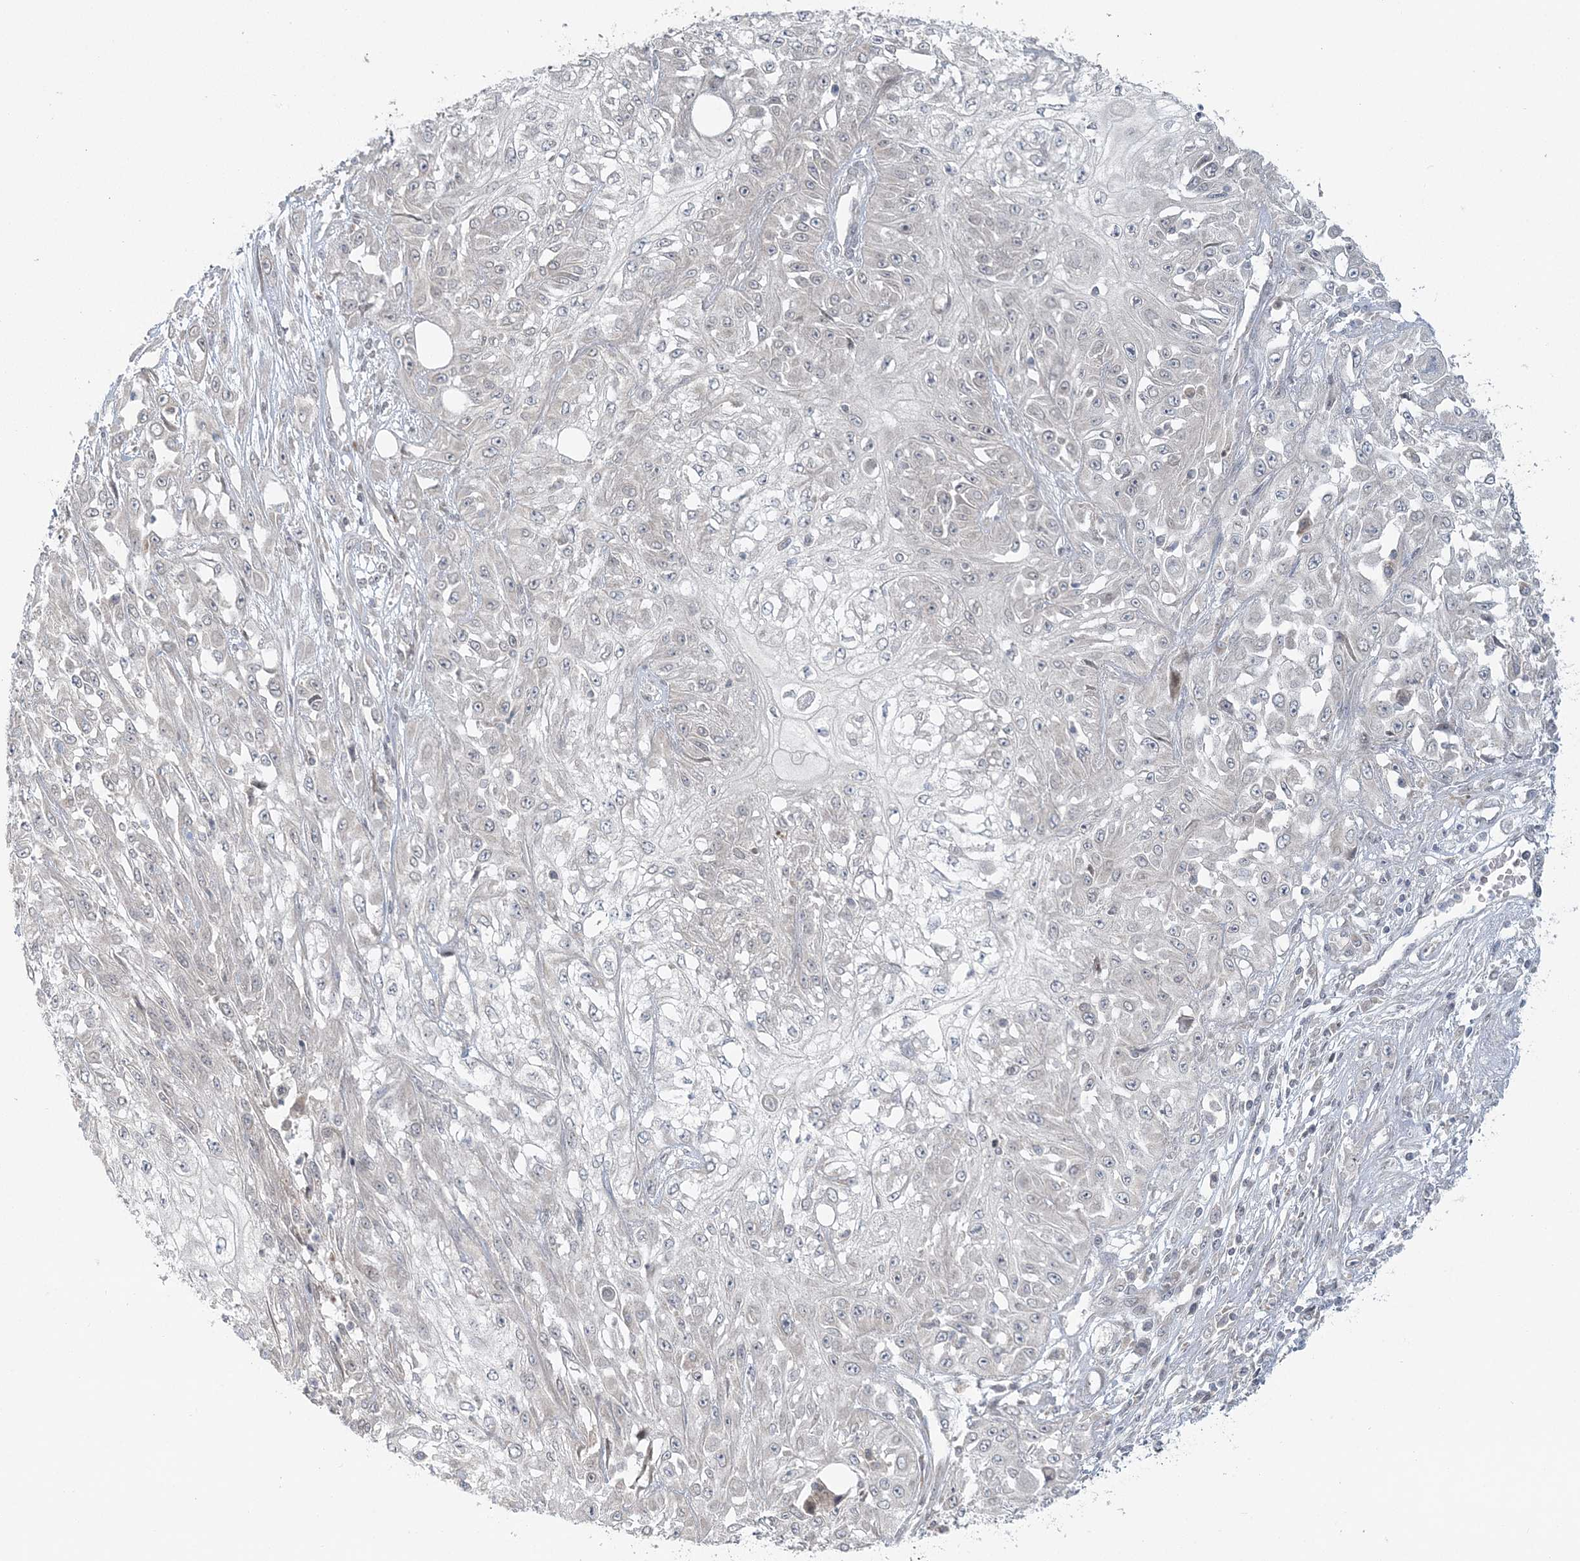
{"staining": {"intensity": "negative", "quantity": "none", "location": "none"}, "tissue": "skin cancer", "cell_type": "Tumor cells", "image_type": "cancer", "snomed": [{"axis": "morphology", "description": "Squamous cell carcinoma, NOS"}, {"axis": "morphology", "description": "Squamous cell carcinoma, metastatic, NOS"}, {"axis": "topography", "description": "Skin"}, {"axis": "topography", "description": "Lymph node"}], "caption": "DAB immunohistochemical staining of human squamous cell carcinoma (skin) displays no significant expression in tumor cells.", "gene": "BLTP3A", "patient": {"sex": "male", "age": 75}}